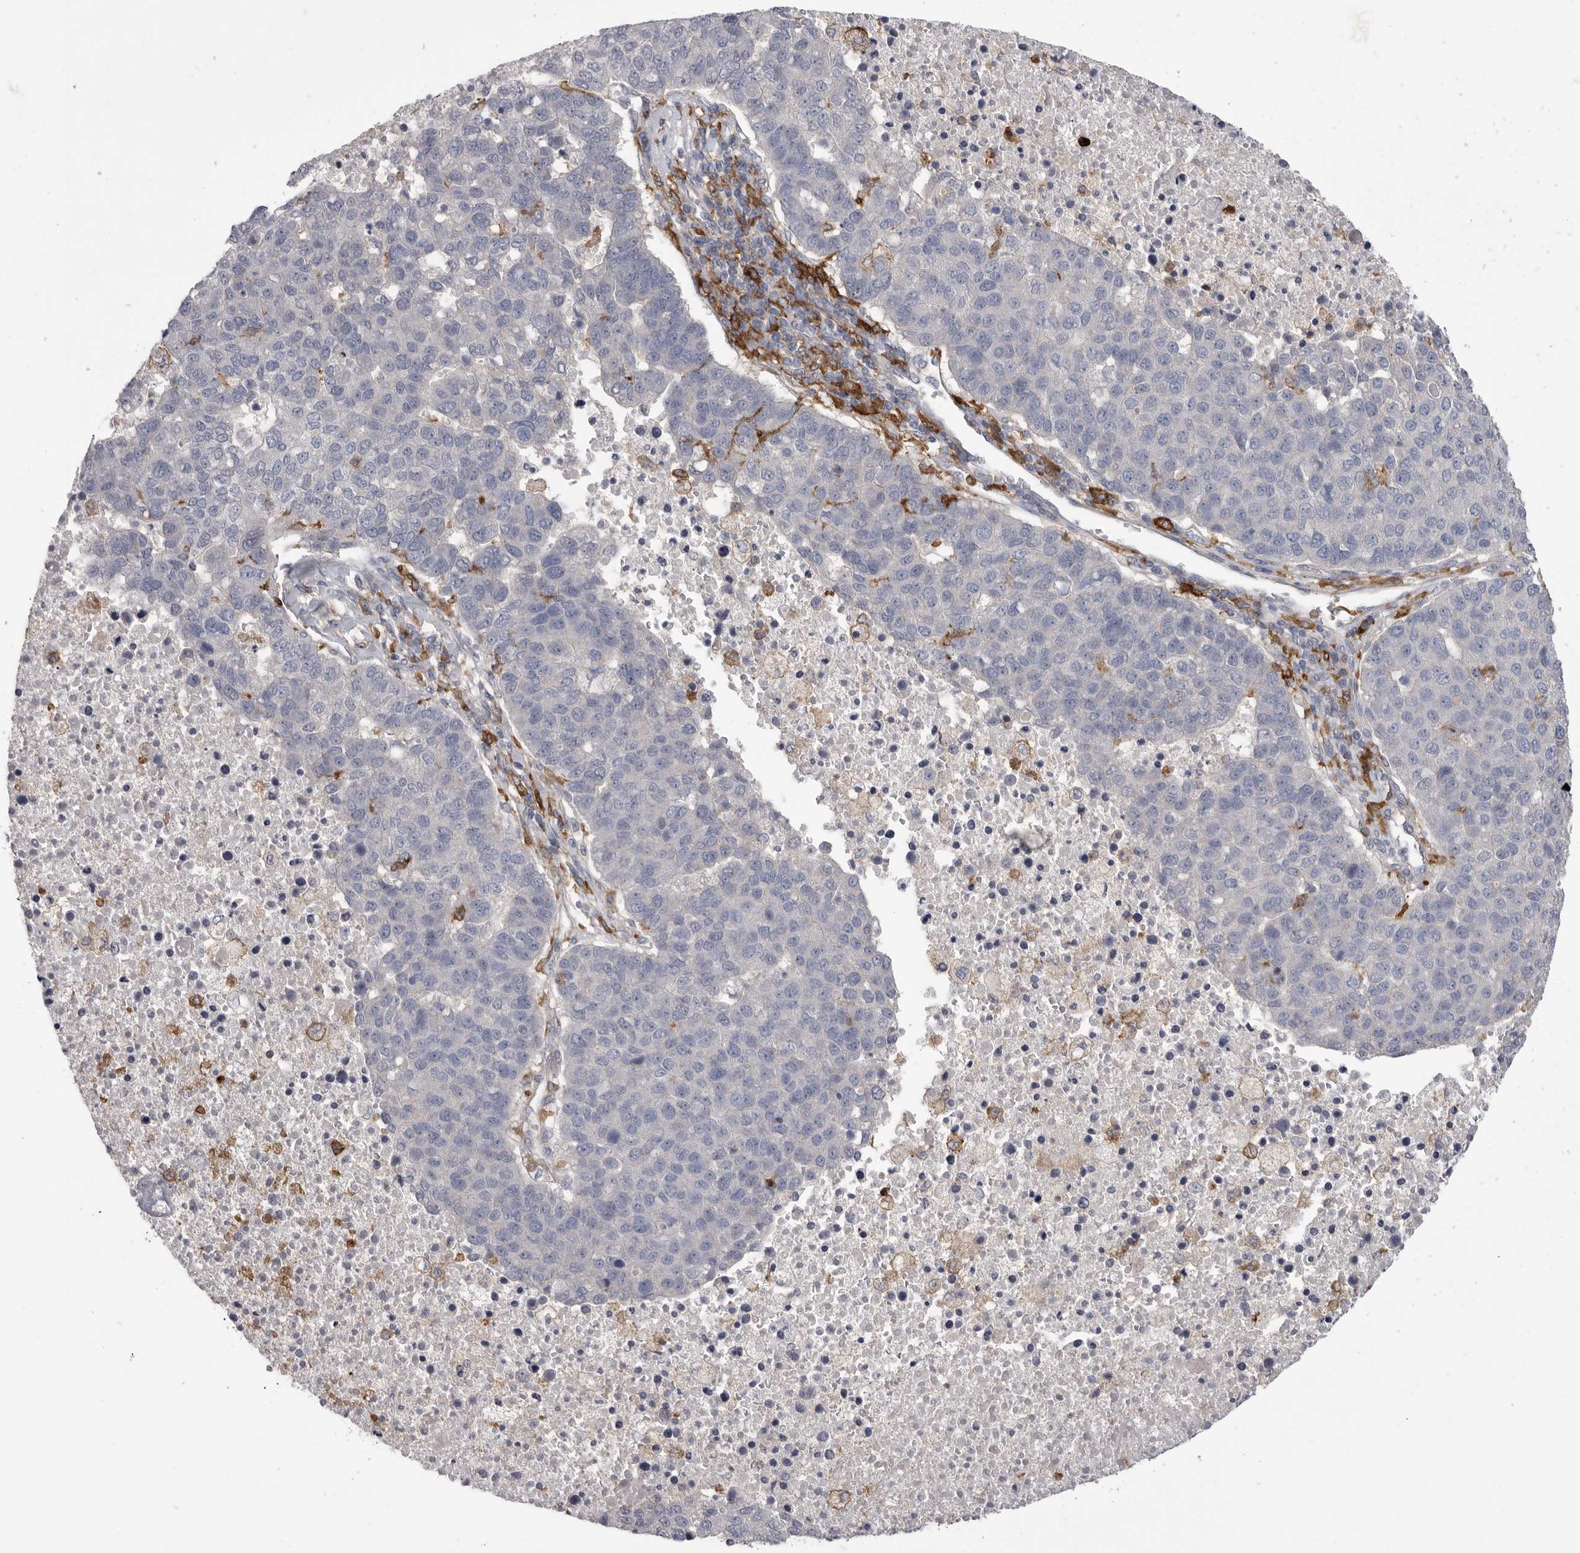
{"staining": {"intensity": "negative", "quantity": "none", "location": "none"}, "tissue": "pancreatic cancer", "cell_type": "Tumor cells", "image_type": "cancer", "snomed": [{"axis": "morphology", "description": "Adenocarcinoma, NOS"}, {"axis": "topography", "description": "Pancreas"}], "caption": "Tumor cells are negative for brown protein staining in pancreatic adenocarcinoma.", "gene": "SIGLEC10", "patient": {"sex": "female", "age": 61}}